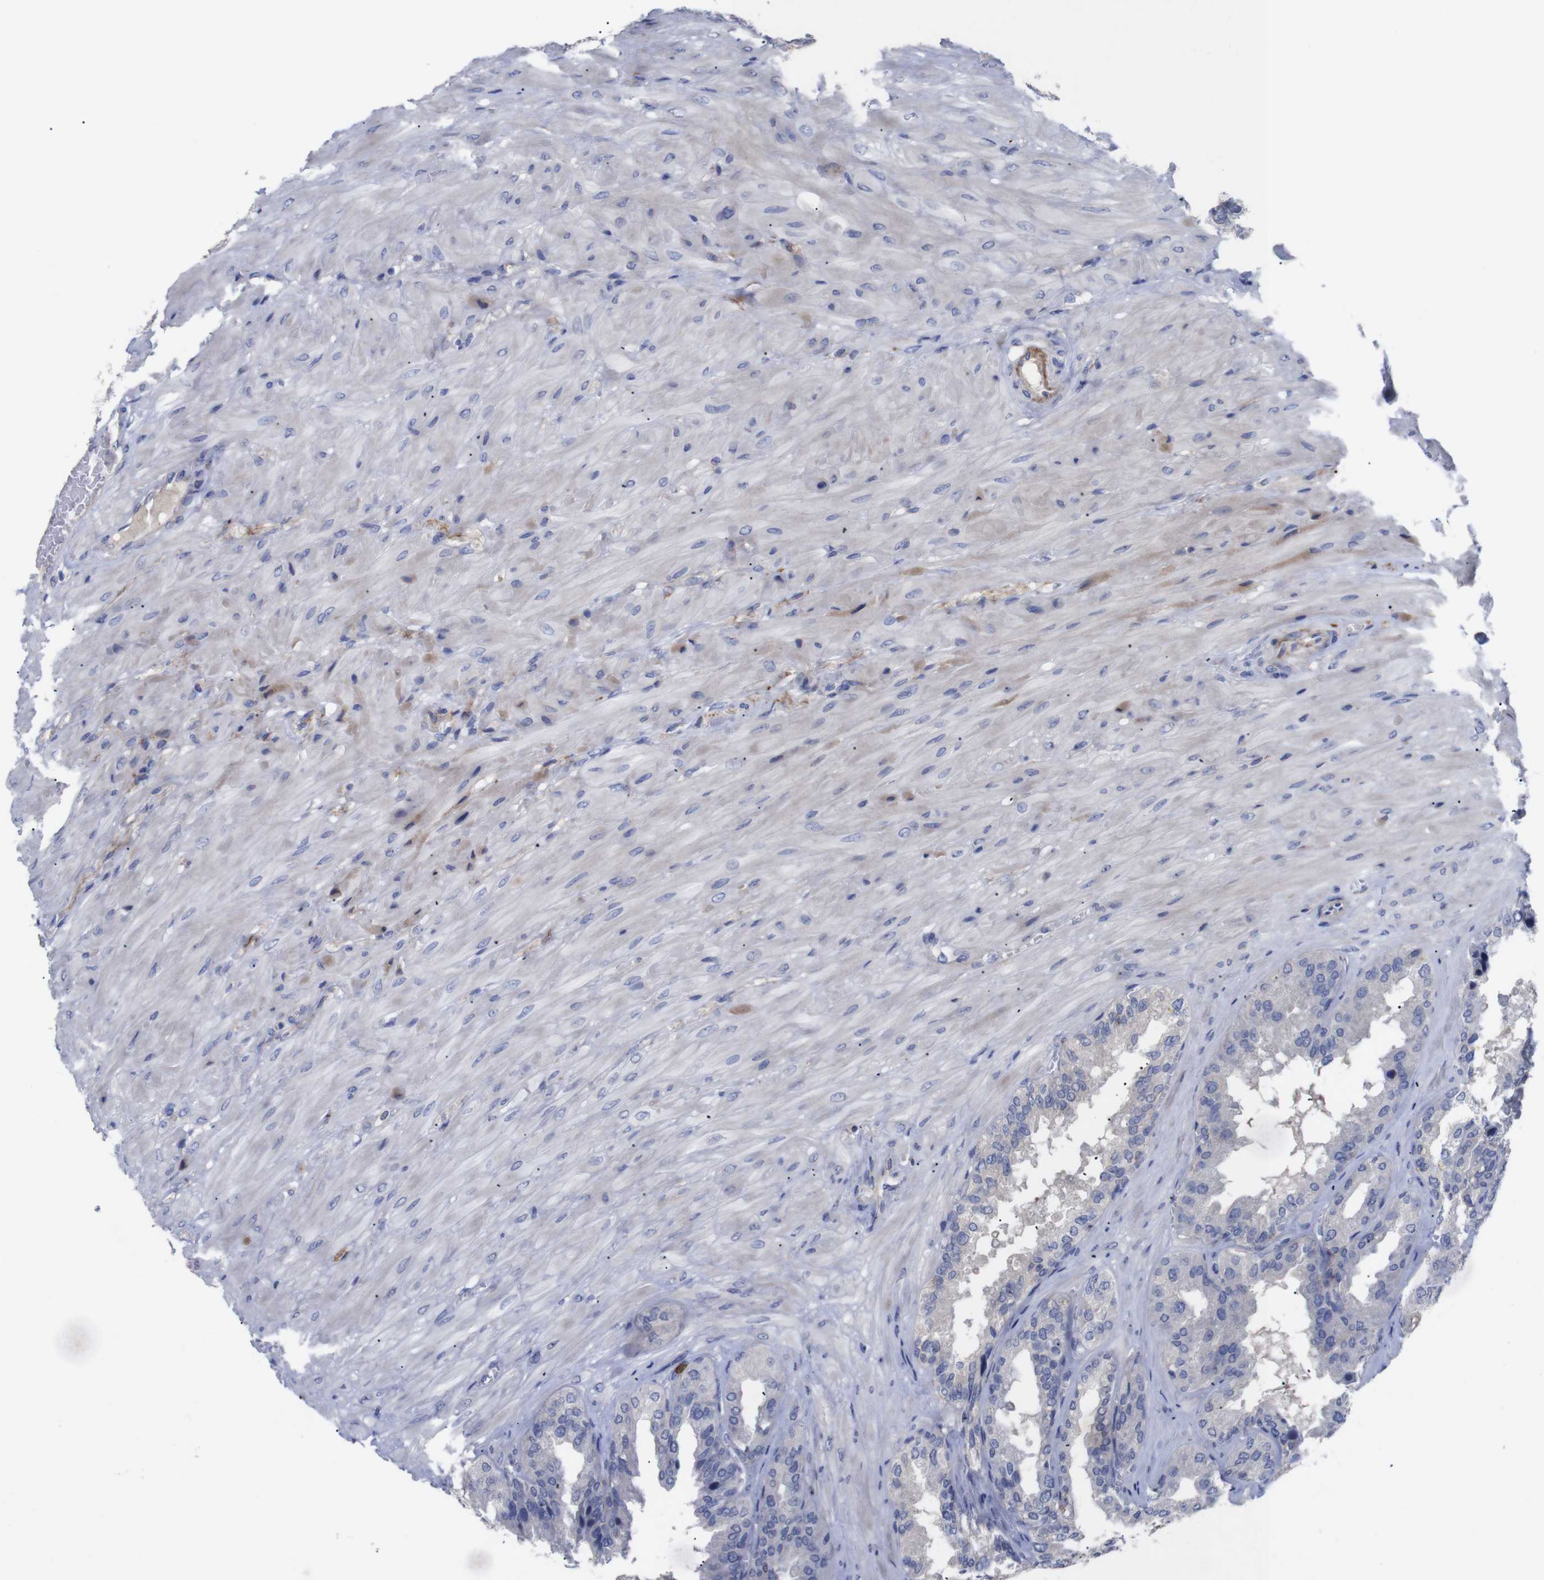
{"staining": {"intensity": "negative", "quantity": "none", "location": "none"}, "tissue": "seminal vesicle", "cell_type": "Glandular cells", "image_type": "normal", "snomed": [{"axis": "morphology", "description": "Normal tissue, NOS"}, {"axis": "topography", "description": "Prostate"}, {"axis": "topography", "description": "Seminal veicle"}], "caption": "The histopathology image reveals no significant positivity in glandular cells of seminal vesicle. Brightfield microscopy of IHC stained with DAB (3,3'-diaminobenzidine) (brown) and hematoxylin (blue), captured at high magnification.", "gene": "C5AR1", "patient": {"sex": "male", "age": 51}}